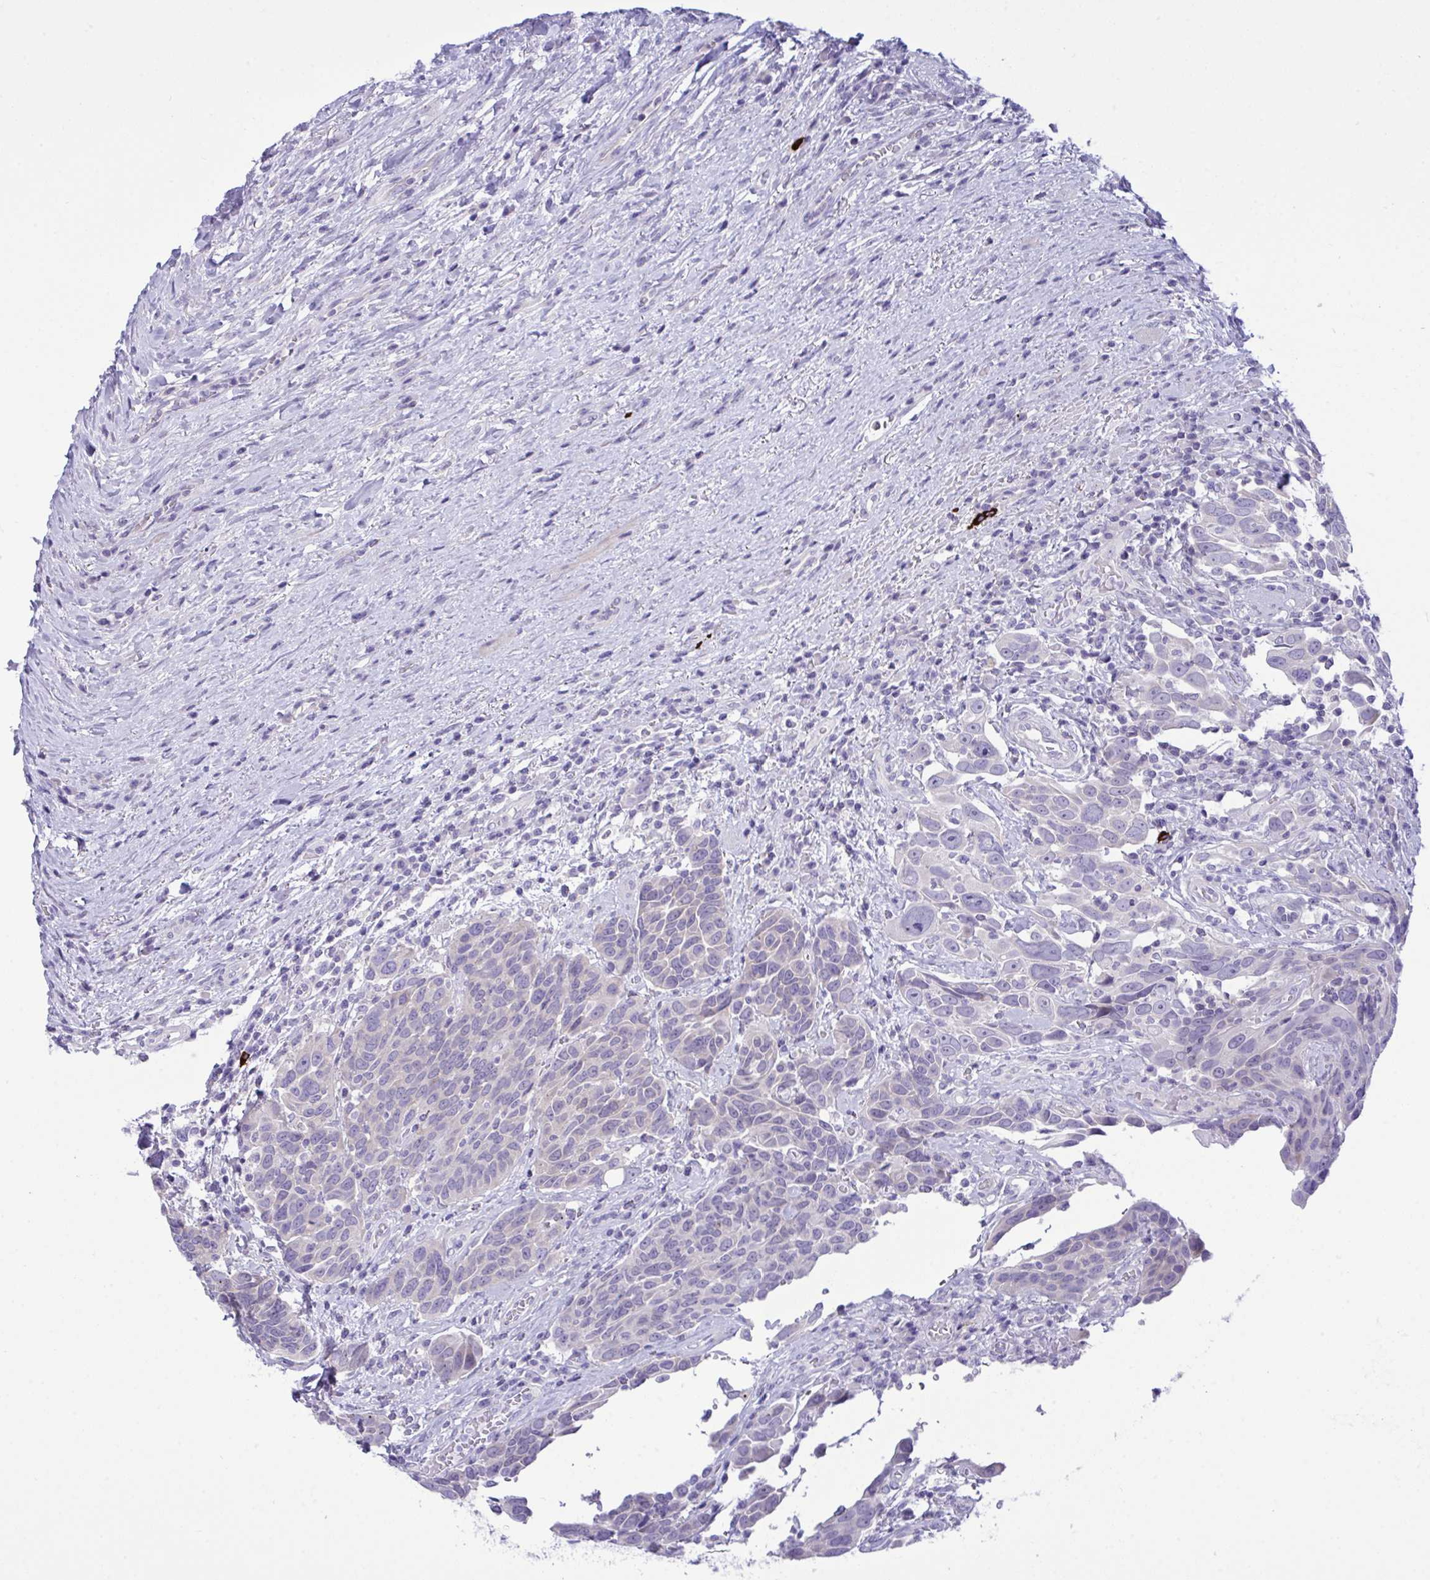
{"staining": {"intensity": "weak", "quantity": "<25%", "location": "cytoplasmic/membranous"}, "tissue": "urothelial cancer", "cell_type": "Tumor cells", "image_type": "cancer", "snomed": [{"axis": "morphology", "description": "Urothelial carcinoma, High grade"}, {"axis": "topography", "description": "Urinary bladder"}], "caption": "IHC of urothelial cancer shows no staining in tumor cells.", "gene": "WDR97", "patient": {"sex": "female", "age": 70}}